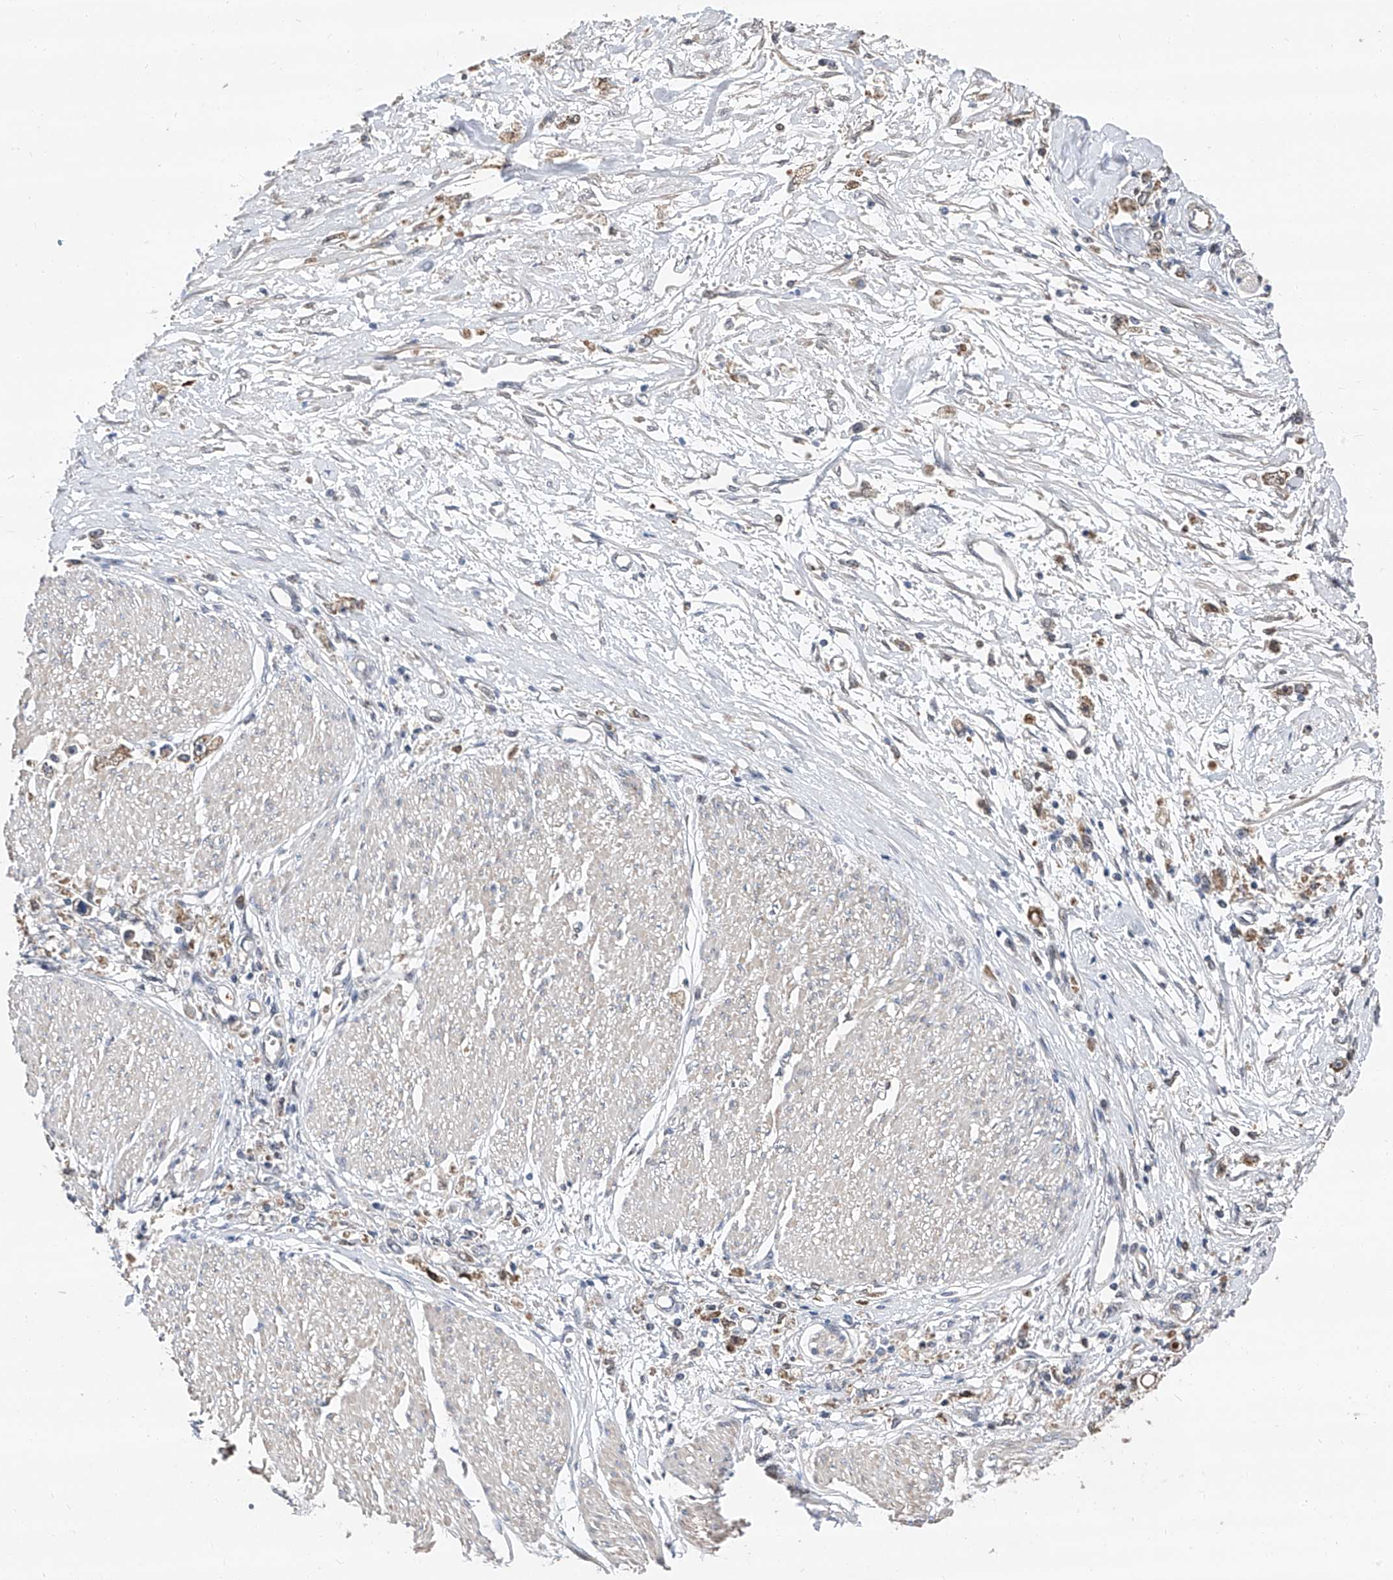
{"staining": {"intensity": "weak", "quantity": "25%-75%", "location": "cytoplasmic/membranous"}, "tissue": "stomach cancer", "cell_type": "Tumor cells", "image_type": "cancer", "snomed": [{"axis": "morphology", "description": "Adenocarcinoma, NOS"}, {"axis": "topography", "description": "Stomach"}], "caption": "The immunohistochemical stain highlights weak cytoplasmic/membranous staining in tumor cells of stomach adenocarcinoma tissue.", "gene": "FARP2", "patient": {"sex": "female", "age": 59}}